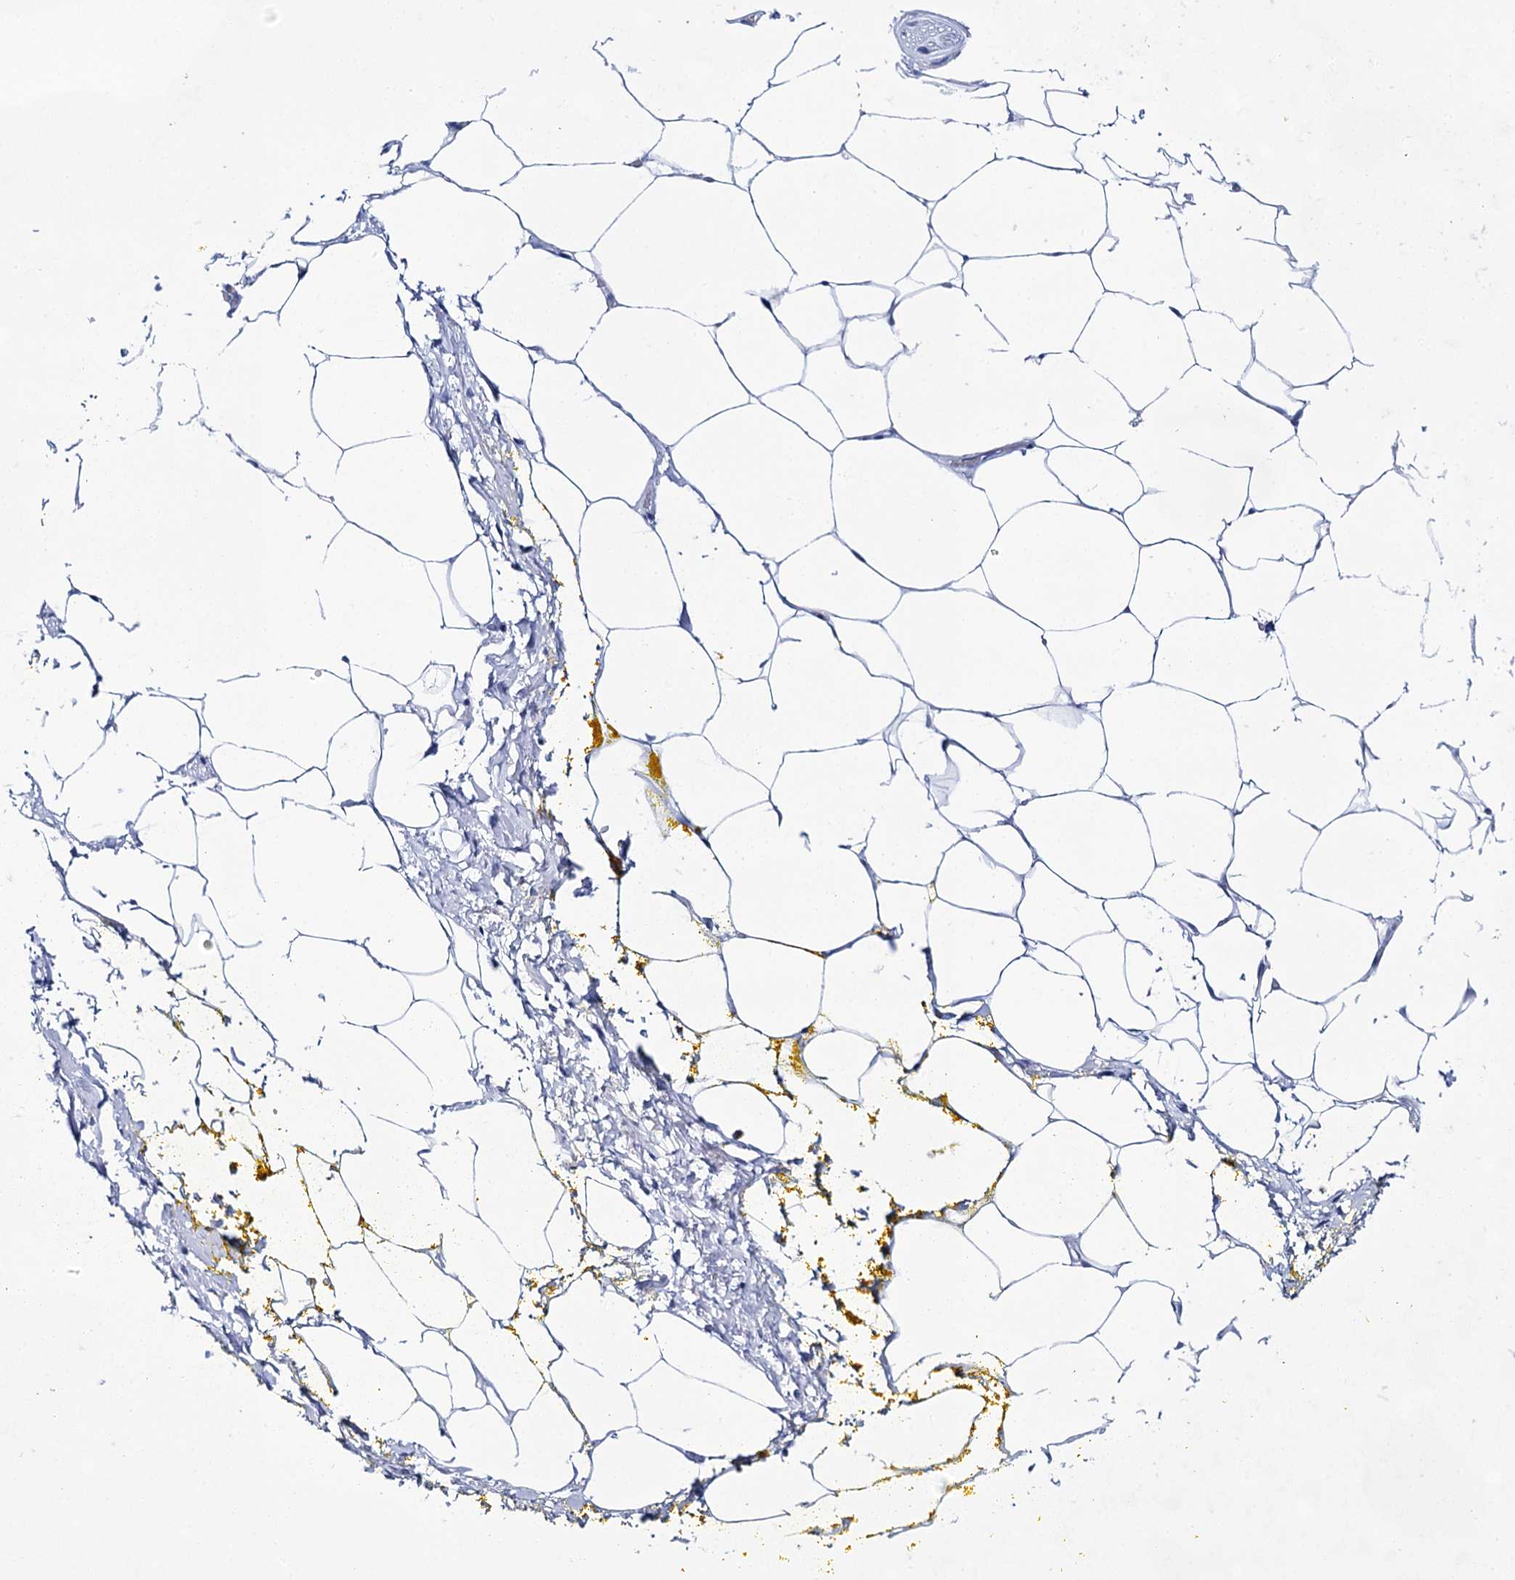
{"staining": {"intensity": "negative", "quantity": "none", "location": "none"}, "tissue": "adipose tissue", "cell_type": "Adipocytes", "image_type": "normal", "snomed": [{"axis": "morphology", "description": "Normal tissue, NOS"}, {"axis": "morphology", "description": "Adenocarcinoma, Low grade"}, {"axis": "topography", "description": "Prostate"}, {"axis": "topography", "description": "Peripheral nerve tissue"}], "caption": "The immunohistochemistry micrograph has no significant positivity in adipocytes of adipose tissue.", "gene": "LALBA", "patient": {"sex": "male", "age": 63}}